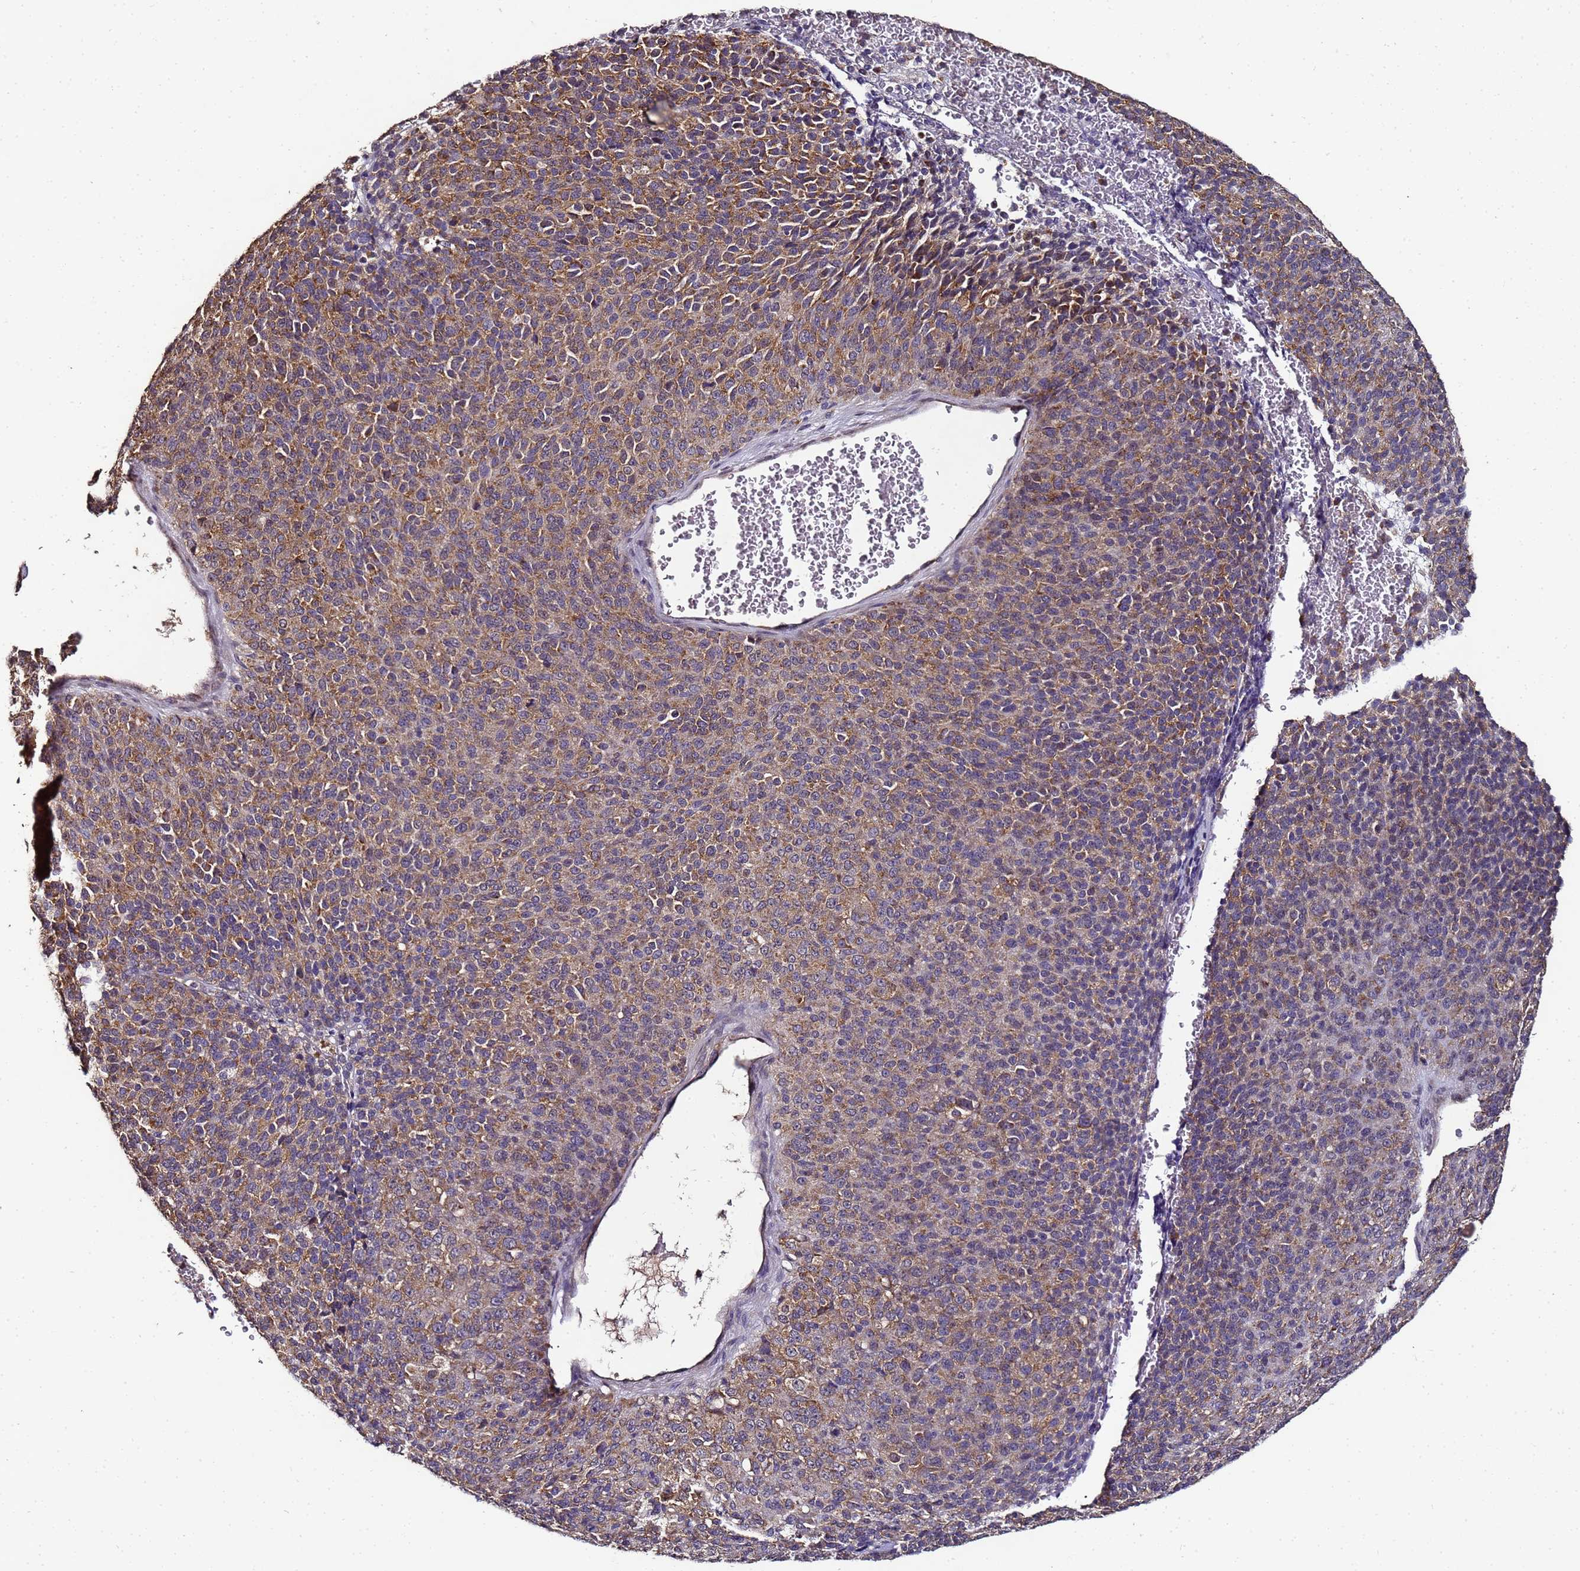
{"staining": {"intensity": "moderate", "quantity": ">75%", "location": "cytoplasmic/membranous"}, "tissue": "melanoma", "cell_type": "Tumor cells", "image_type": "cancer", "snomed": [{"axis": "morphology", "description": "Malignant melanoma, Metastatic site"}, {"axis": "topography", "description": "Brain"}], "caption": "A medium amount of moderate cytoplasmic/membranous expression is seen in about >75% of tumor cells in malignant melanoma (metastatic site) tissue. Immunohistochemistry stains the protein of interest in brown and the nuclei are stained blue.", "gene": "ANKRD17", "patient": {"sex": "female", "age": 56}}